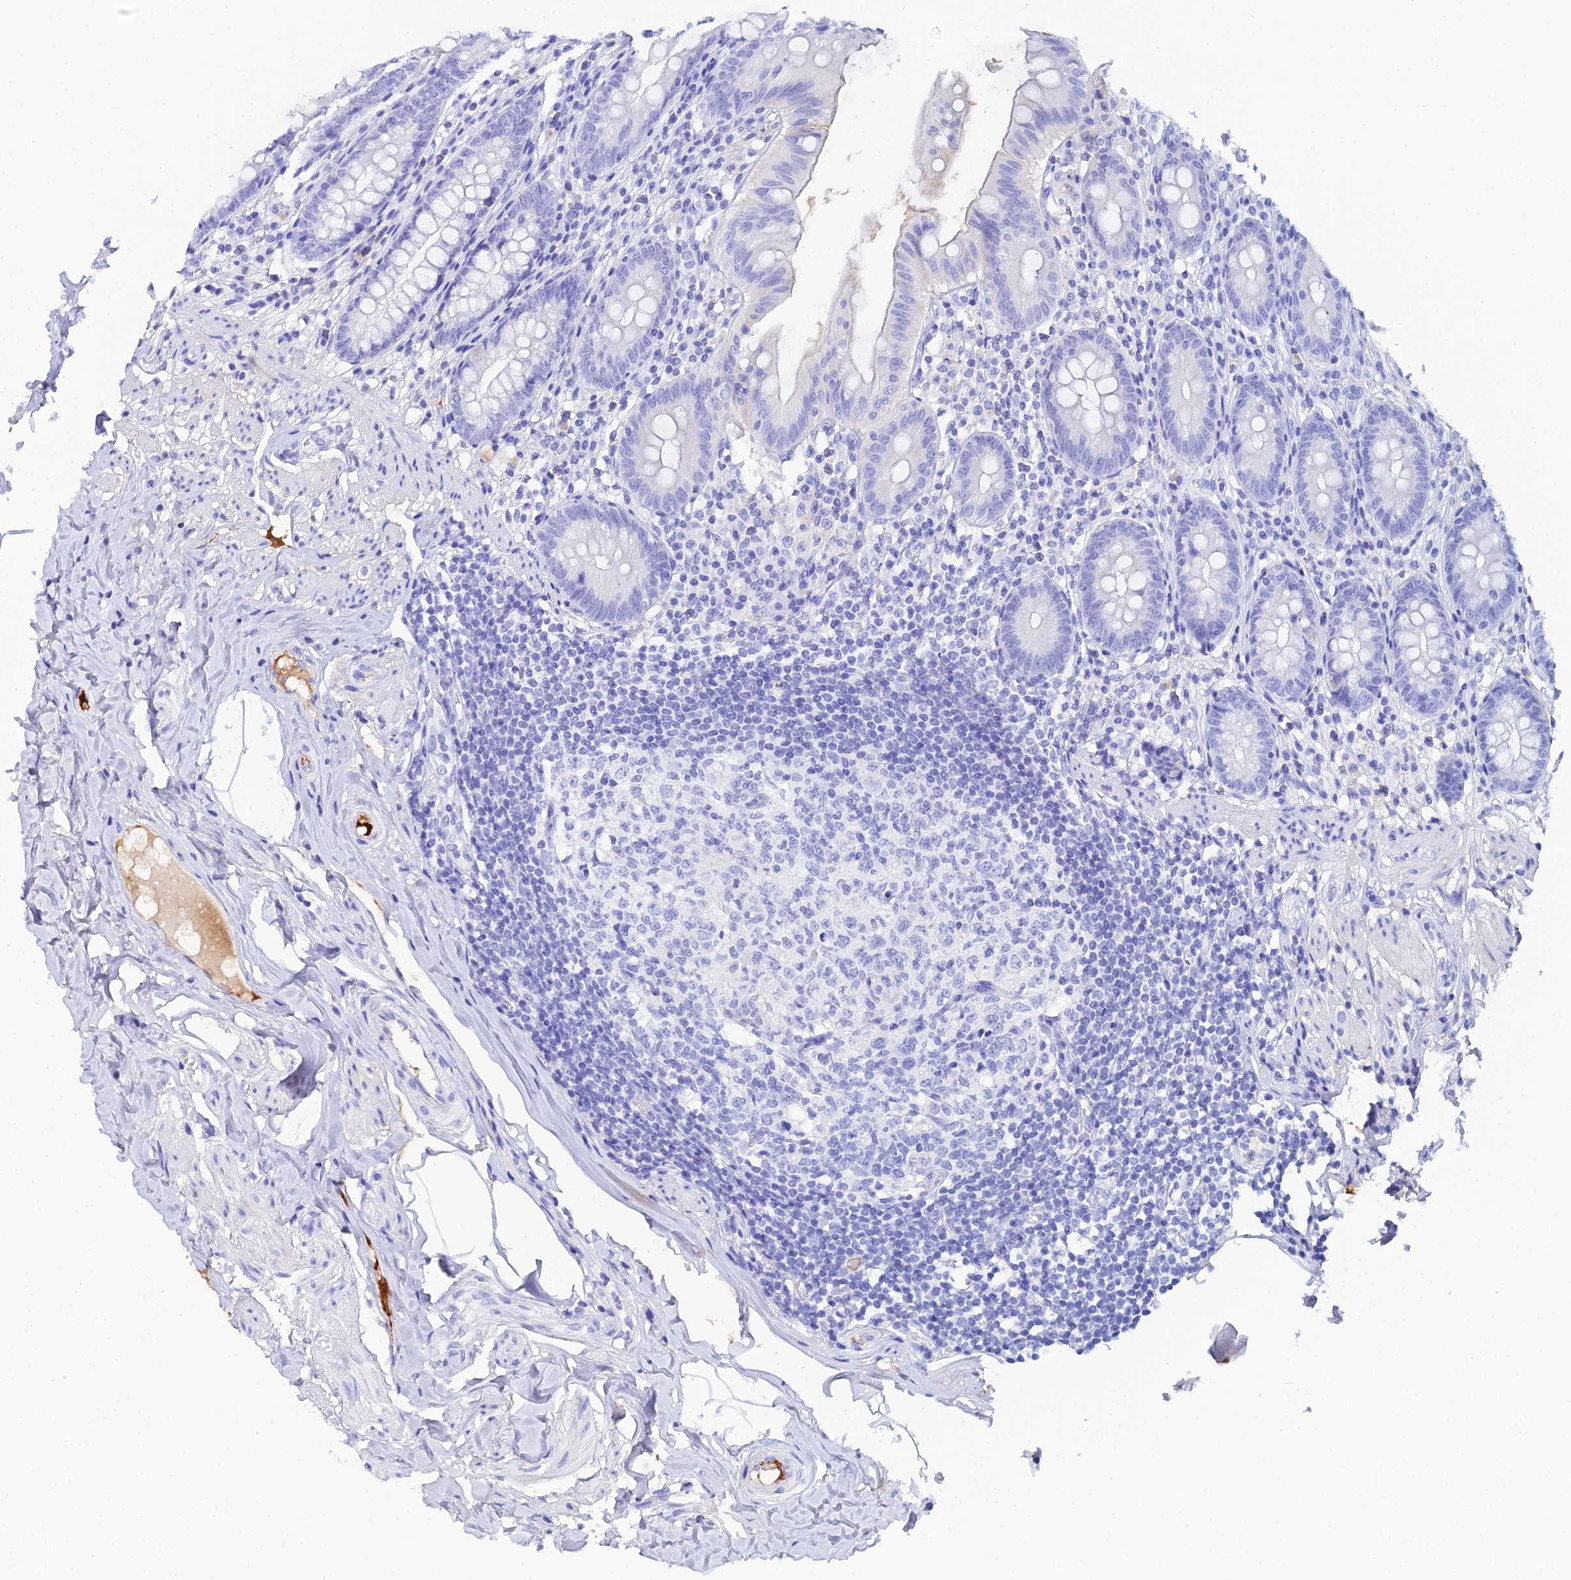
{"staining": {"intensity": "negative", "quantity": "none", "location": "none"}, "tissue": "appendix", "cell_type": "Glandular cells", "image_type": "normal", "snomed": [{"axis": "morphology", "description": "Normal tissue, NOS"}, {"axis": "topography", "description": "Appendix"}], "caption": "Glandular cells are negative for brown protein staining in normal appendix.", "gene": "CELA3A", "patient": {"sex": "male", "age": 55}}